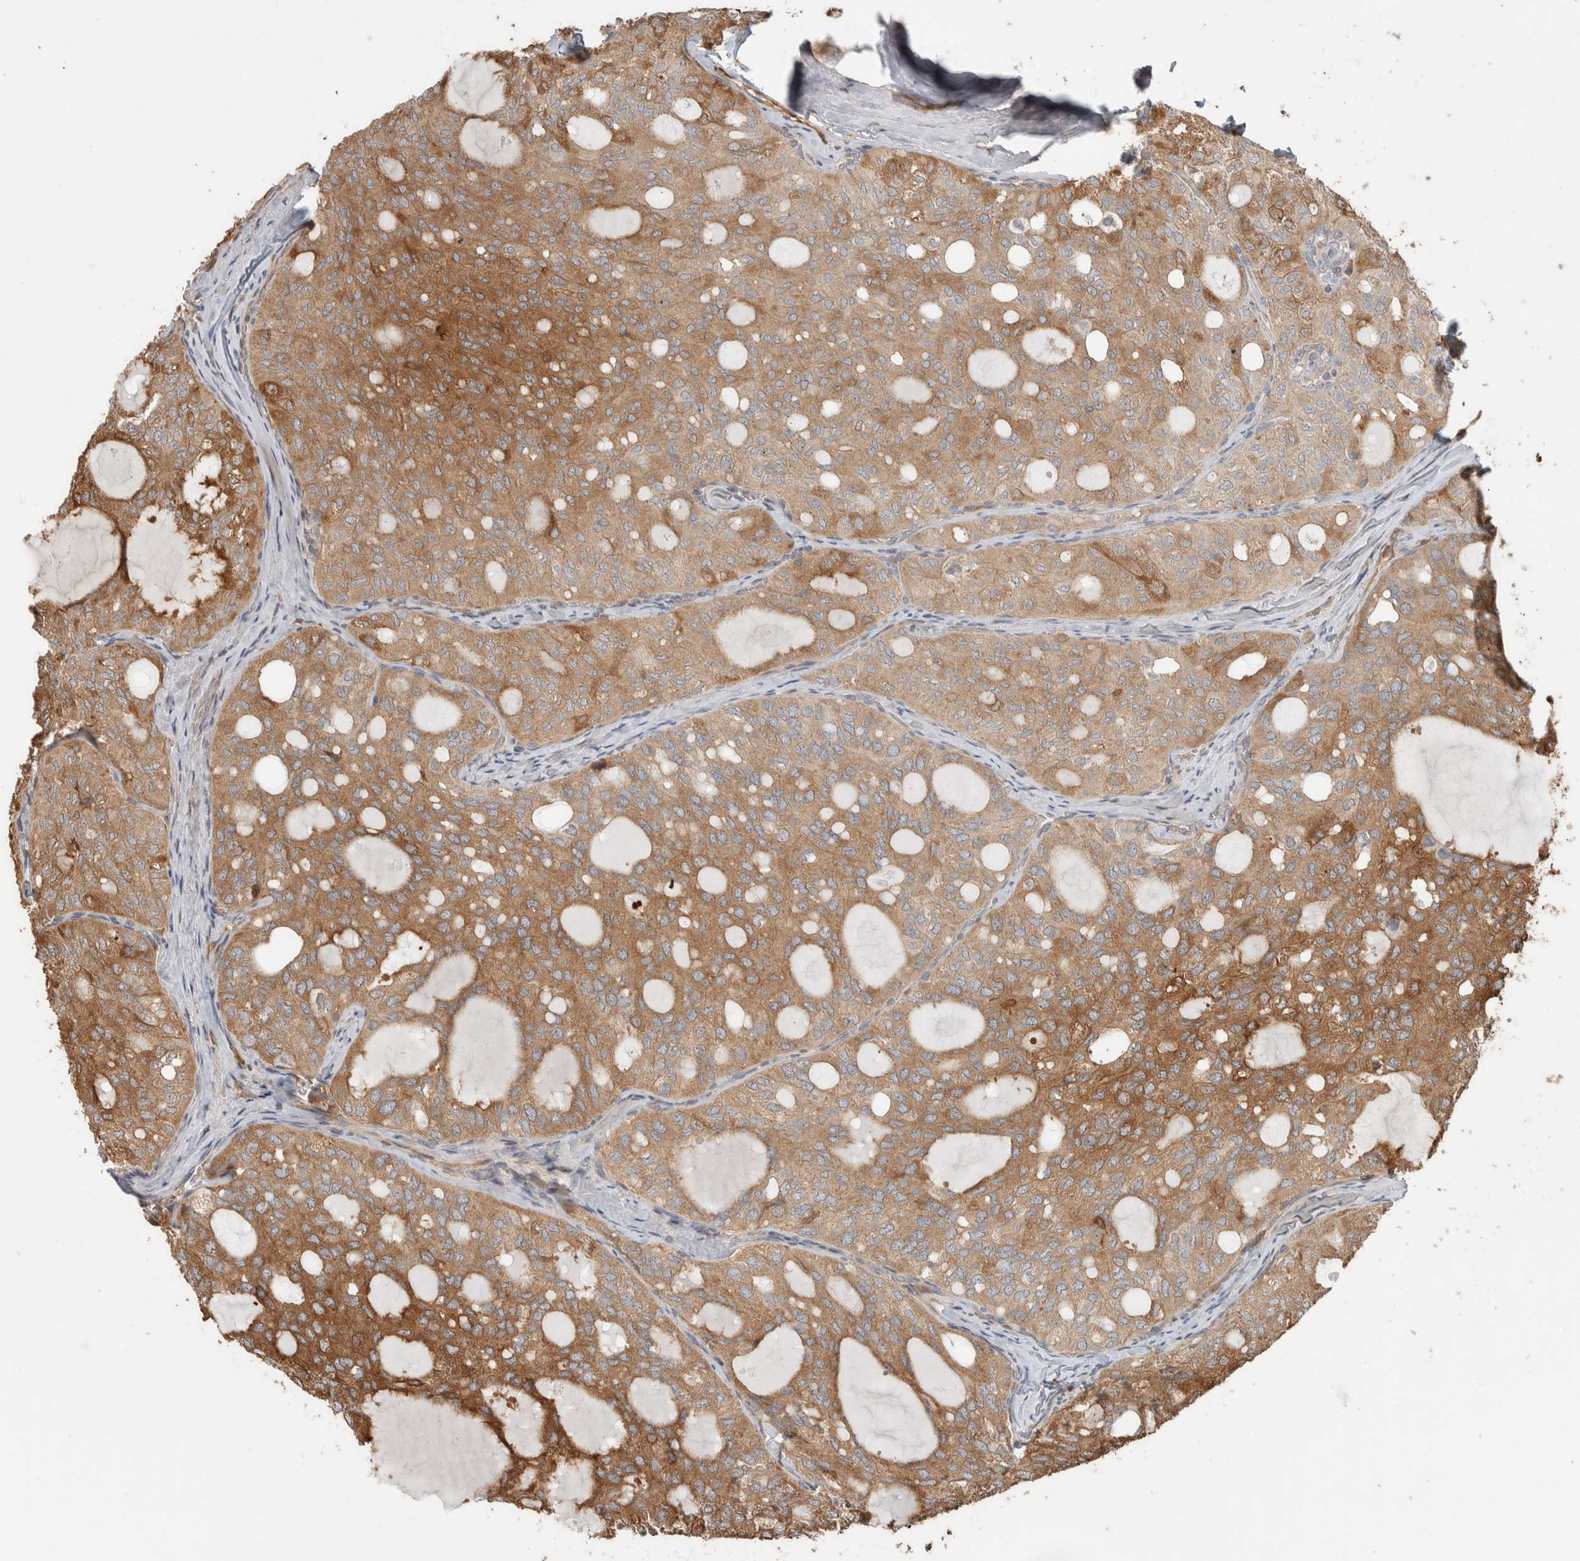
{"staining": {"intensity": "moderate", "quantity": ">75%", "location": "cytoplasmic/membranous"}, "tissue": "thyroid cancer", "cell_type": "Tumor cells", "image_type": "cancer", "snomed": [{"axis": "morphology", "description": "Follicular adenoma carcinoma, NOS"}, {"axis": "topography", "description": "Thyroid gland"}], "caption": "Immunohistochemistry (IHC) (DAB) staining of thyroid cancer (follicular adenoma carcinoma) exhibits moderate cytoplasmic/membranous protein staining in approximately >75% of tumor cells.", "gene": "CNTROB", "patient": {"sex": "male", "age": 75}}